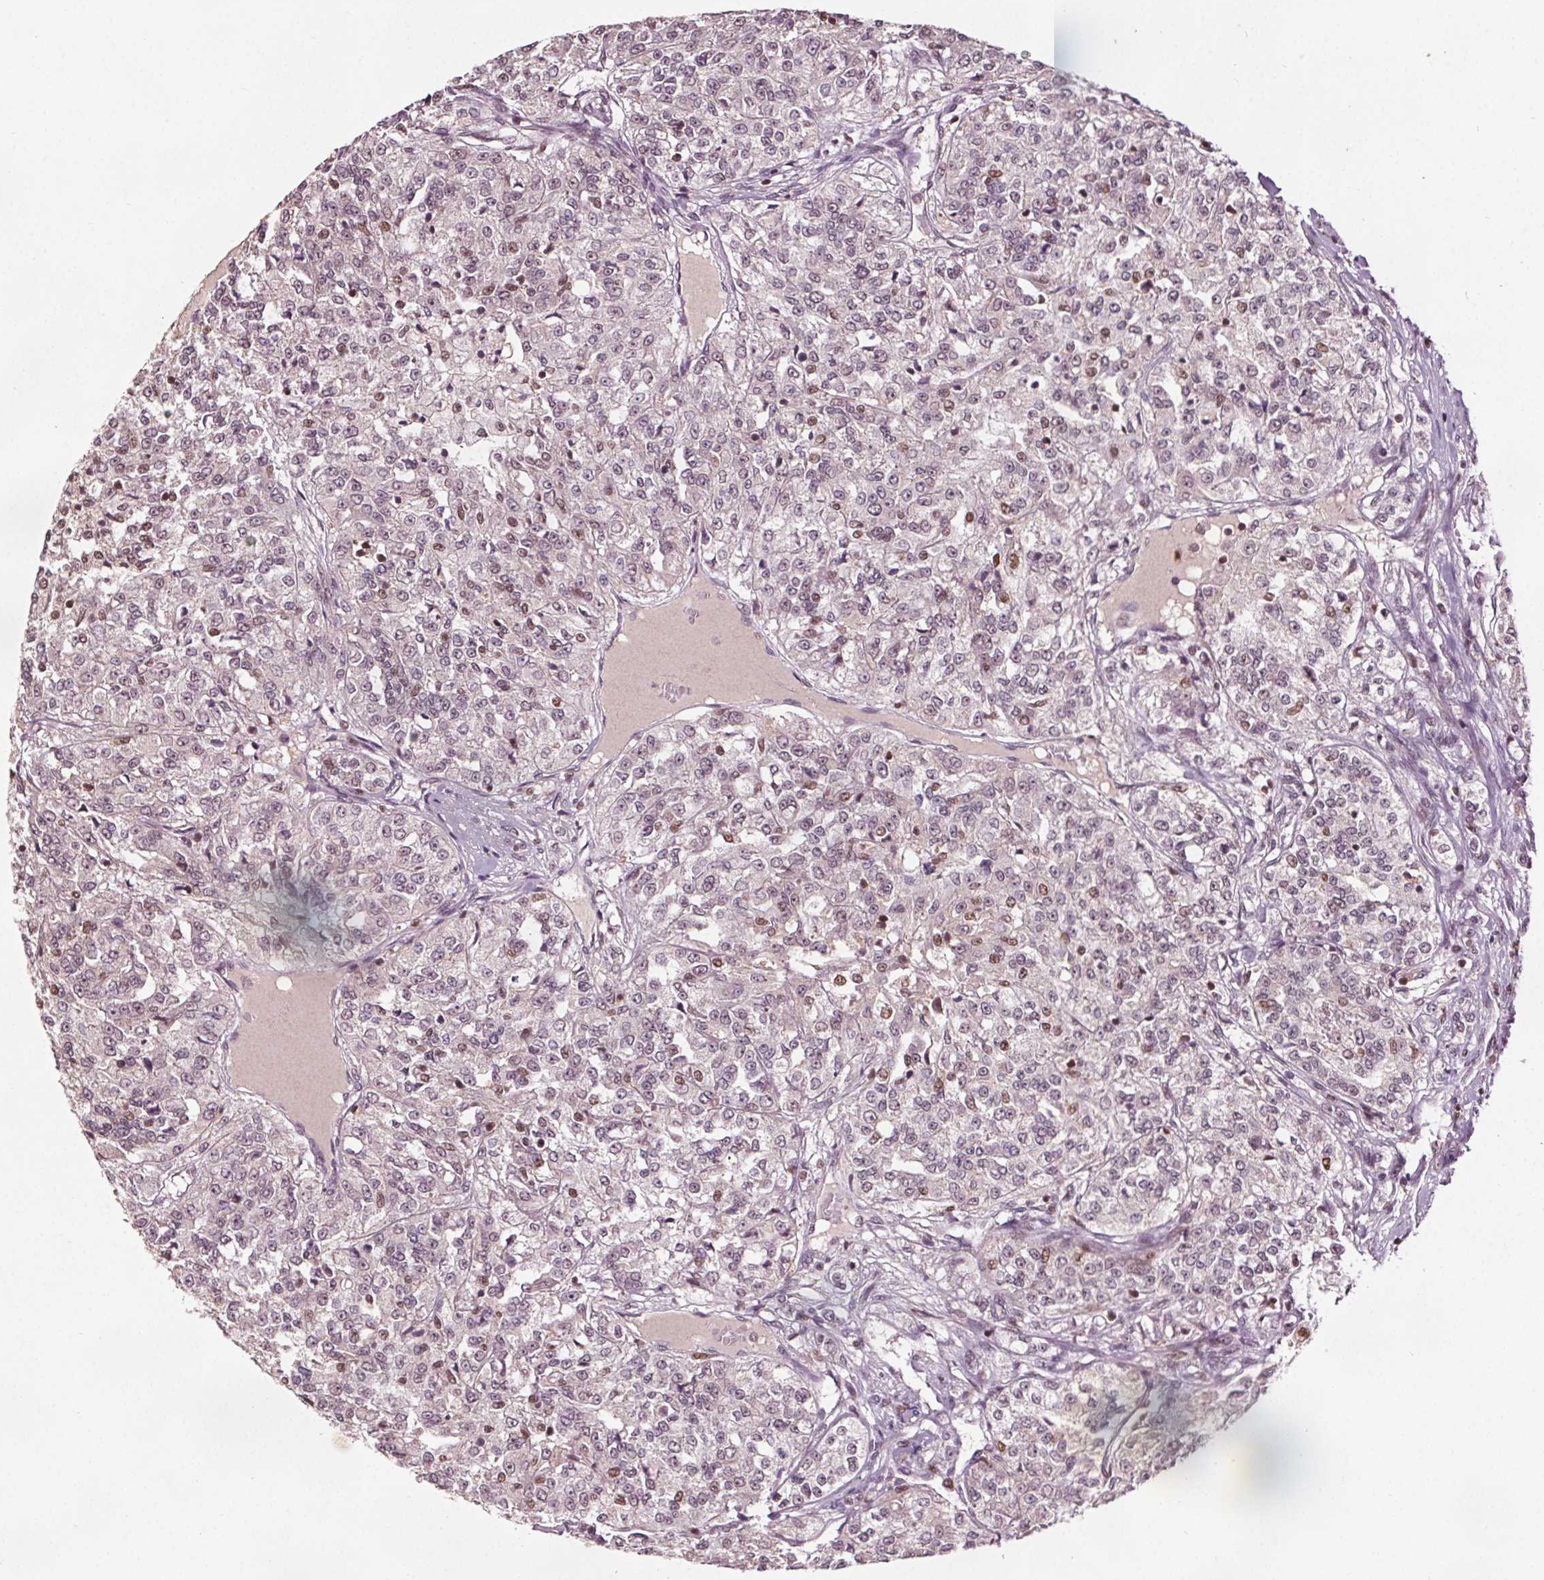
{"staining": {"intensity": "weak", "quantity": "25%-75%", "location": "nuclear"}, "tissue": "renal cancer", "cell_type": "Tumor cells", "image_type": "cancer", "snomed": [{"axis": "morphology", "description": "Adenocarcinoma, NOS"}, {"axis": "topography", "description": "Kidney"}], "caption": "Immunohistochemistry (IHC) of human renal adenocarcinoma displays low levels of weak nuclear expression in approximately 25%-75% of tumor cells. The staining was performed using DAB (3,3'-diaminobenzidine) to visualize the protein expression in brown, while the nuclei were stained in blue with hematoxylin (Magnification: 20x).", "gene": "DDX11", "patient": {"sex": "female", "age": 63}}